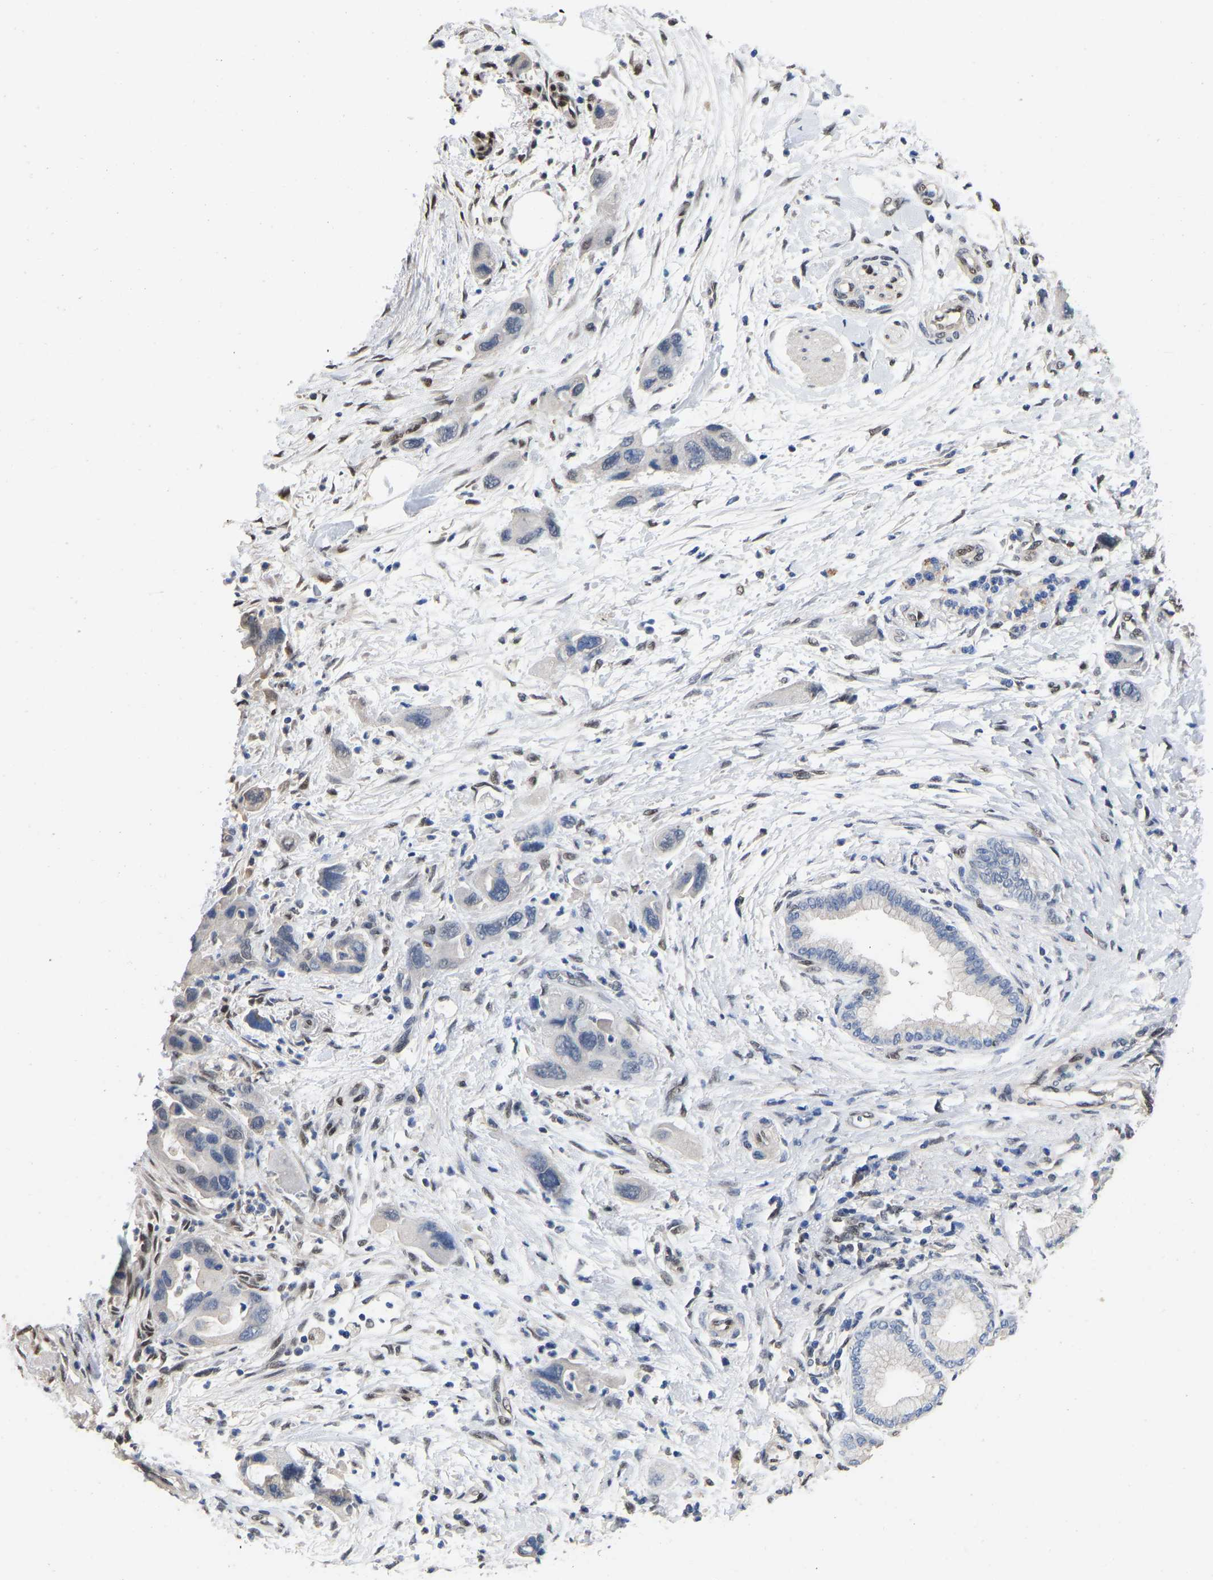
{"staining": {"intensity": "weak", "quantity": "<25%", "location": "nuclear"}, "tissue": "pancreatic cancer", "cell_type": "Tumor cells", "image_type": "cancer", "snomed": [{"axis": "morphology", "description": "Normal tissue, NOS"}, {"axis": "morphology", "description": "Adenocarcinoma, NOS"}, {"axis": "topography", "description": "Pancreas"}], "caption": "This is an immunohistochemistry (IHC) image of human adenocarcinoma (pancreatic). There is no staining in tumor cells.", "gene": "QKI", "patient": {"sex": "female", "age": 71}}